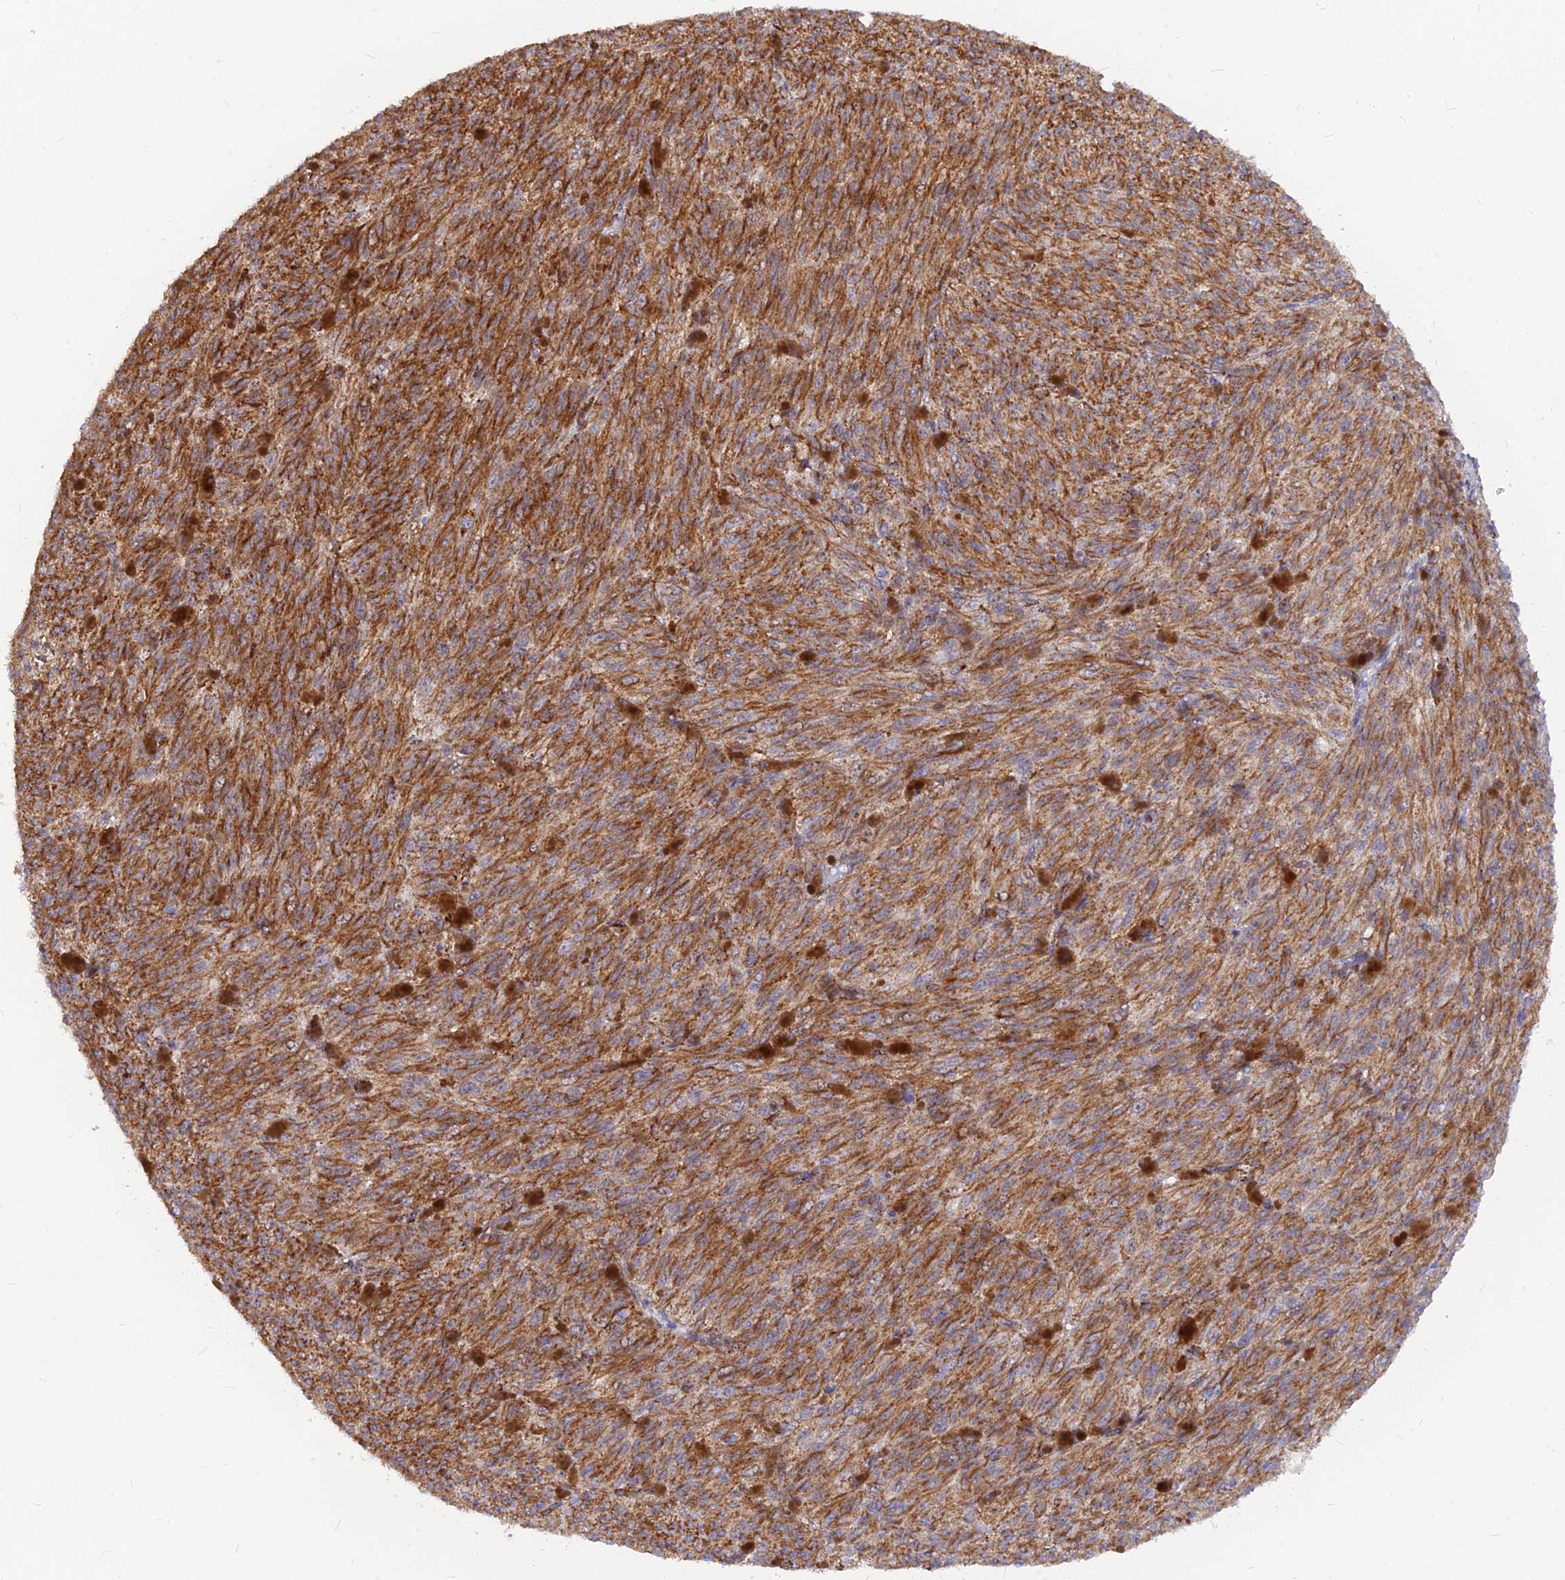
{"staining": {"intensity": "strong", "quantity": ">75%", "location": "cytoplasmic/membranous"}, "tissue": "melanoma", "cell_type": "Tumor cells", "image_type": "cancer", "snomed": [{"axis": "morphology", "description": "Malignant melanoma, NOS"}, {"axis": "topography", "description": "Skin"}], "caption": "Malignant melanoma stained for a protein reveals strong cytoplasmic/membranous positivity in tumor cells.", "gene": "VSTM2L", "patient": {"sex": "female", "age": 52}}